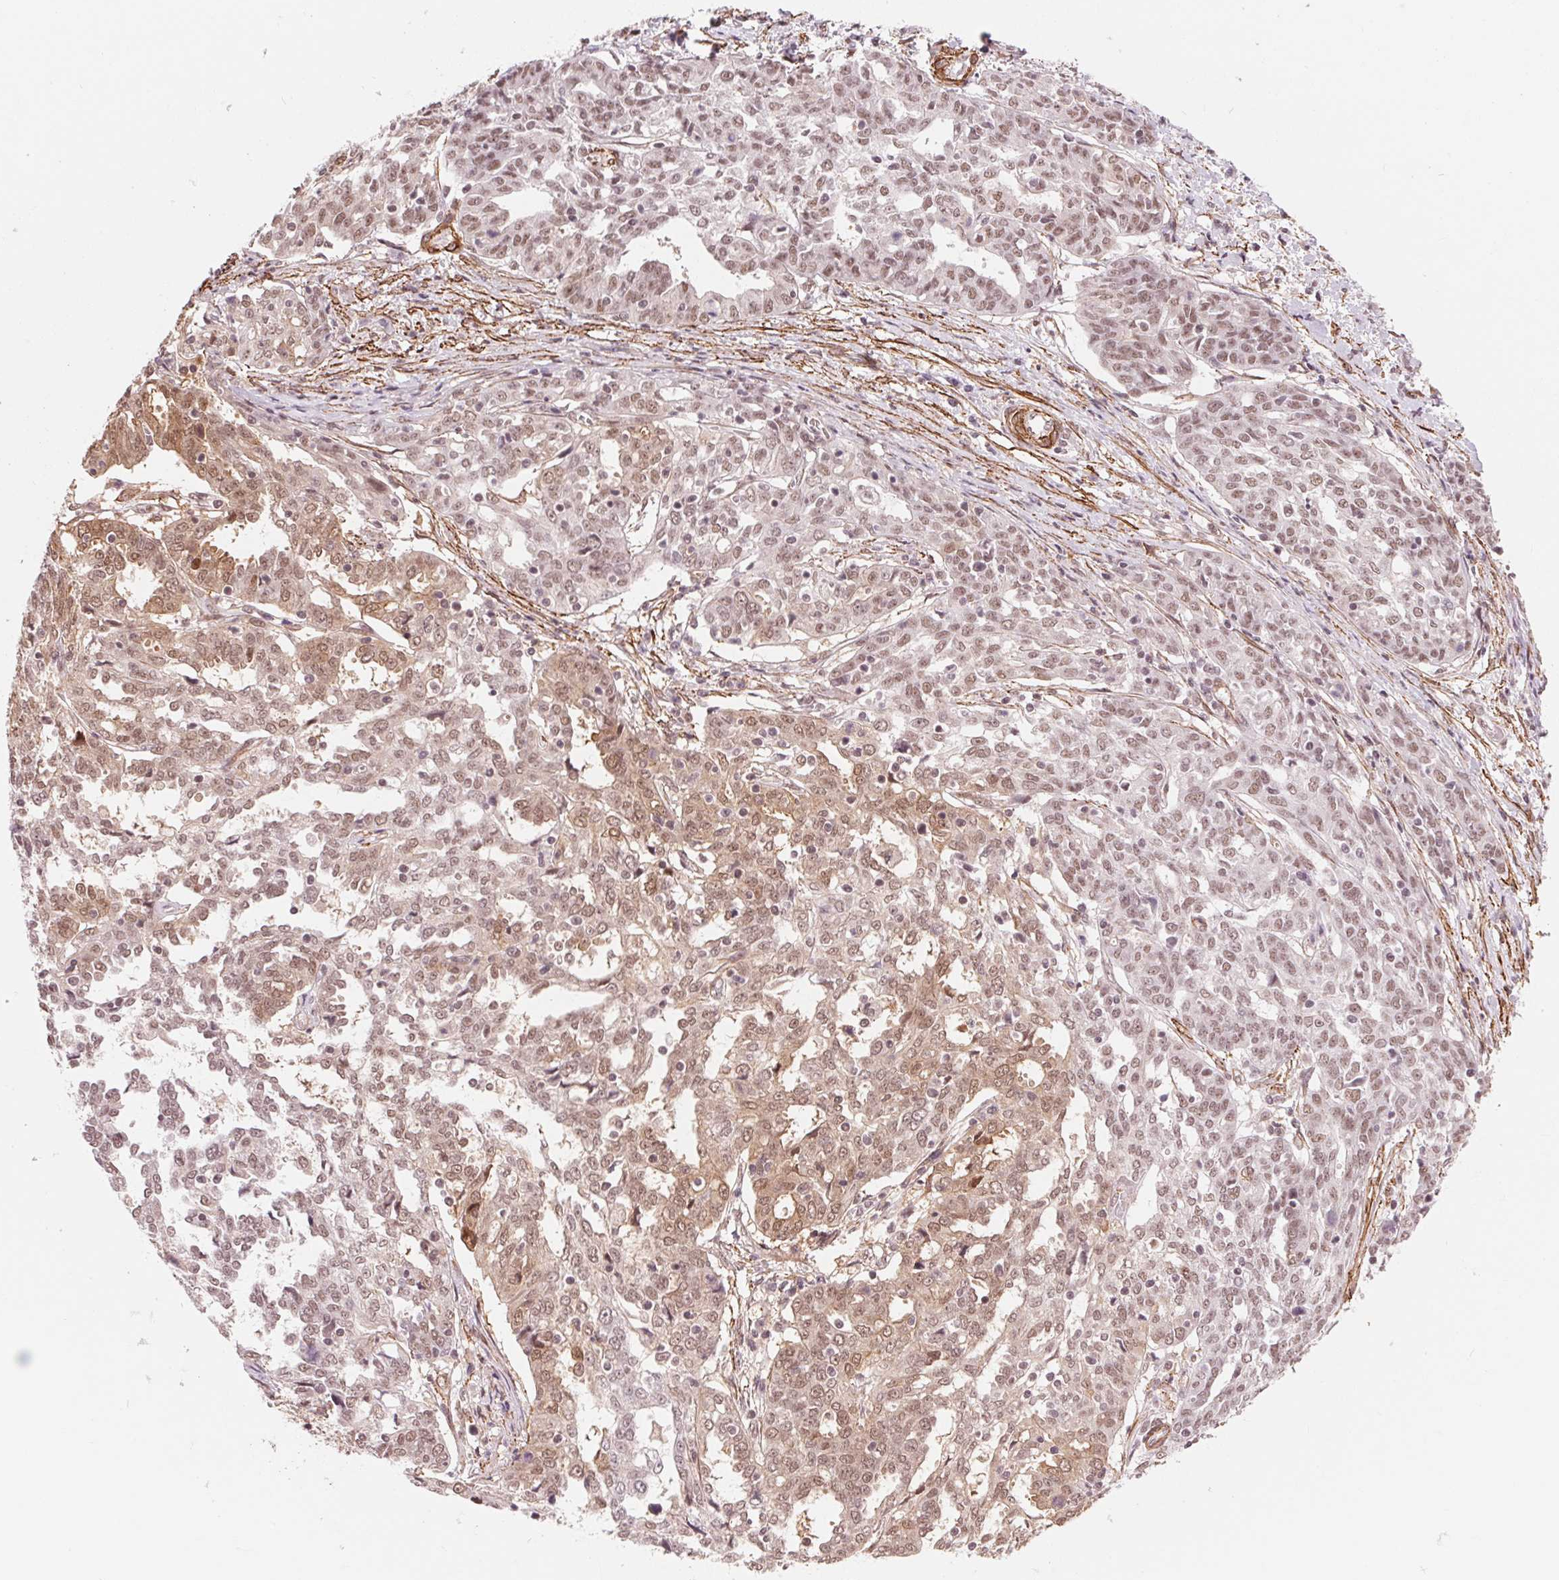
{"staining": {"intensity": "weak", "quantity": ">75%", "location": "cytoplasmic/membranous,nuclear"}, "tissue": "ovarian cancer", "cell_type": "Tumor cells", "image_type": "cancer", "snomed": [{"axis": "morphology", "description": "Cystadenocarcinoma, serous, NOS"}, {"axis": "topography", "description": "Ovary"}], "caption": "The photomicrograph reveals a brown stain indicating the presence of a protein in the cytoplasmic/membranous and nuclear of tumor cells in ovarian cancer.", "gene": "BCAT1", "patient": {"sex": "female", "age": 67}}